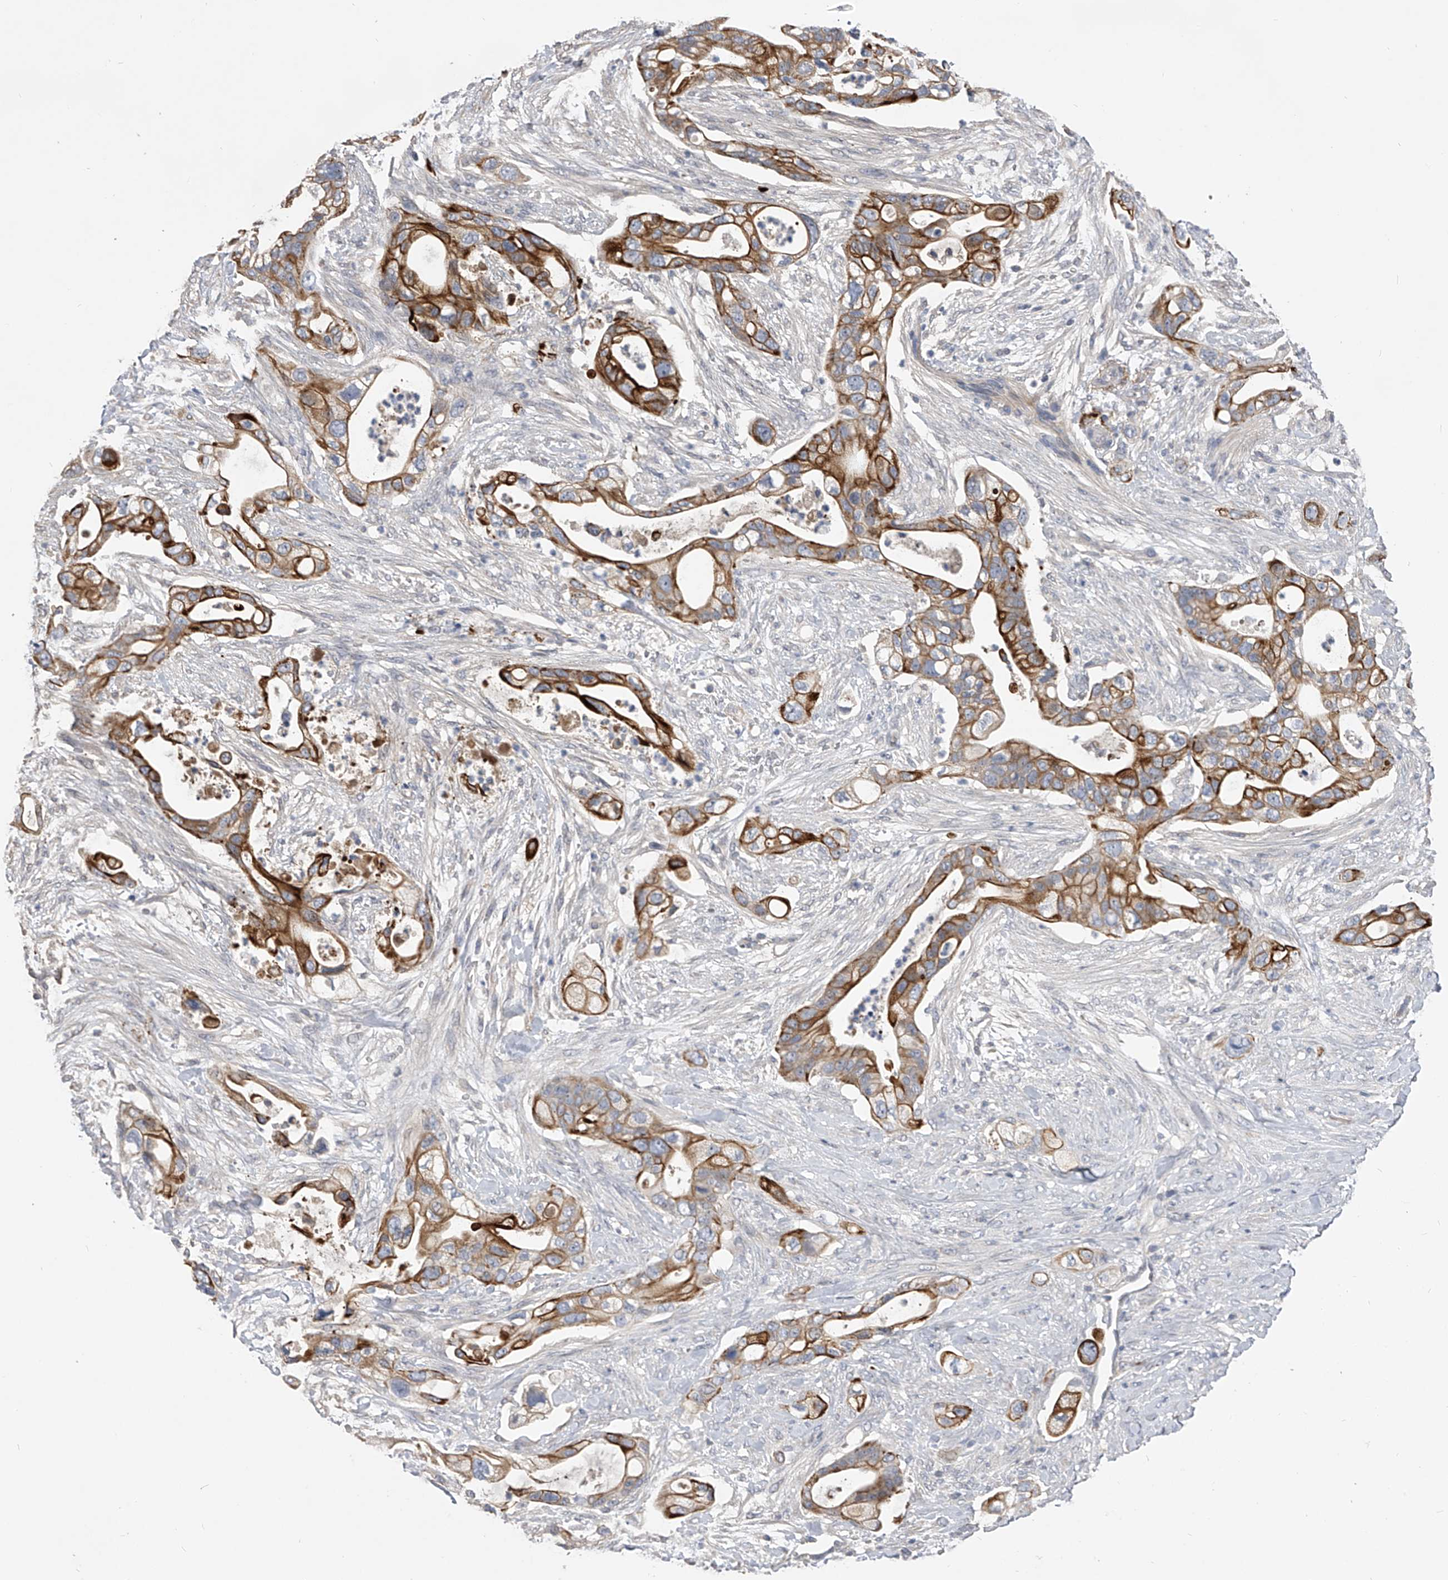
{"staining": {"intensity": "strong", "quantity": "25%-75%", "location": "cytoplasmic/membranous"}, "tissue": "pancreatic cancer", "cell_type": "Tumor cells", "image_type": "cancer", "snomed": [{"axis": "morphology", "description": "Adenocarcinoma, NOS"}, {"axis": "topography", "description": "Pancreas"}], "caption": "Immunohistochemical staining of human adenocarcinoma (pancreatic) reveals high levels of strong cytoplasmic/membranous positivity in approximately 25%-75% of tumor cells. (Brightfield microscopy of DAB IHC at high magnification).", "gene": "MDN1", "patient": {"sex": "male", "age": 53}}